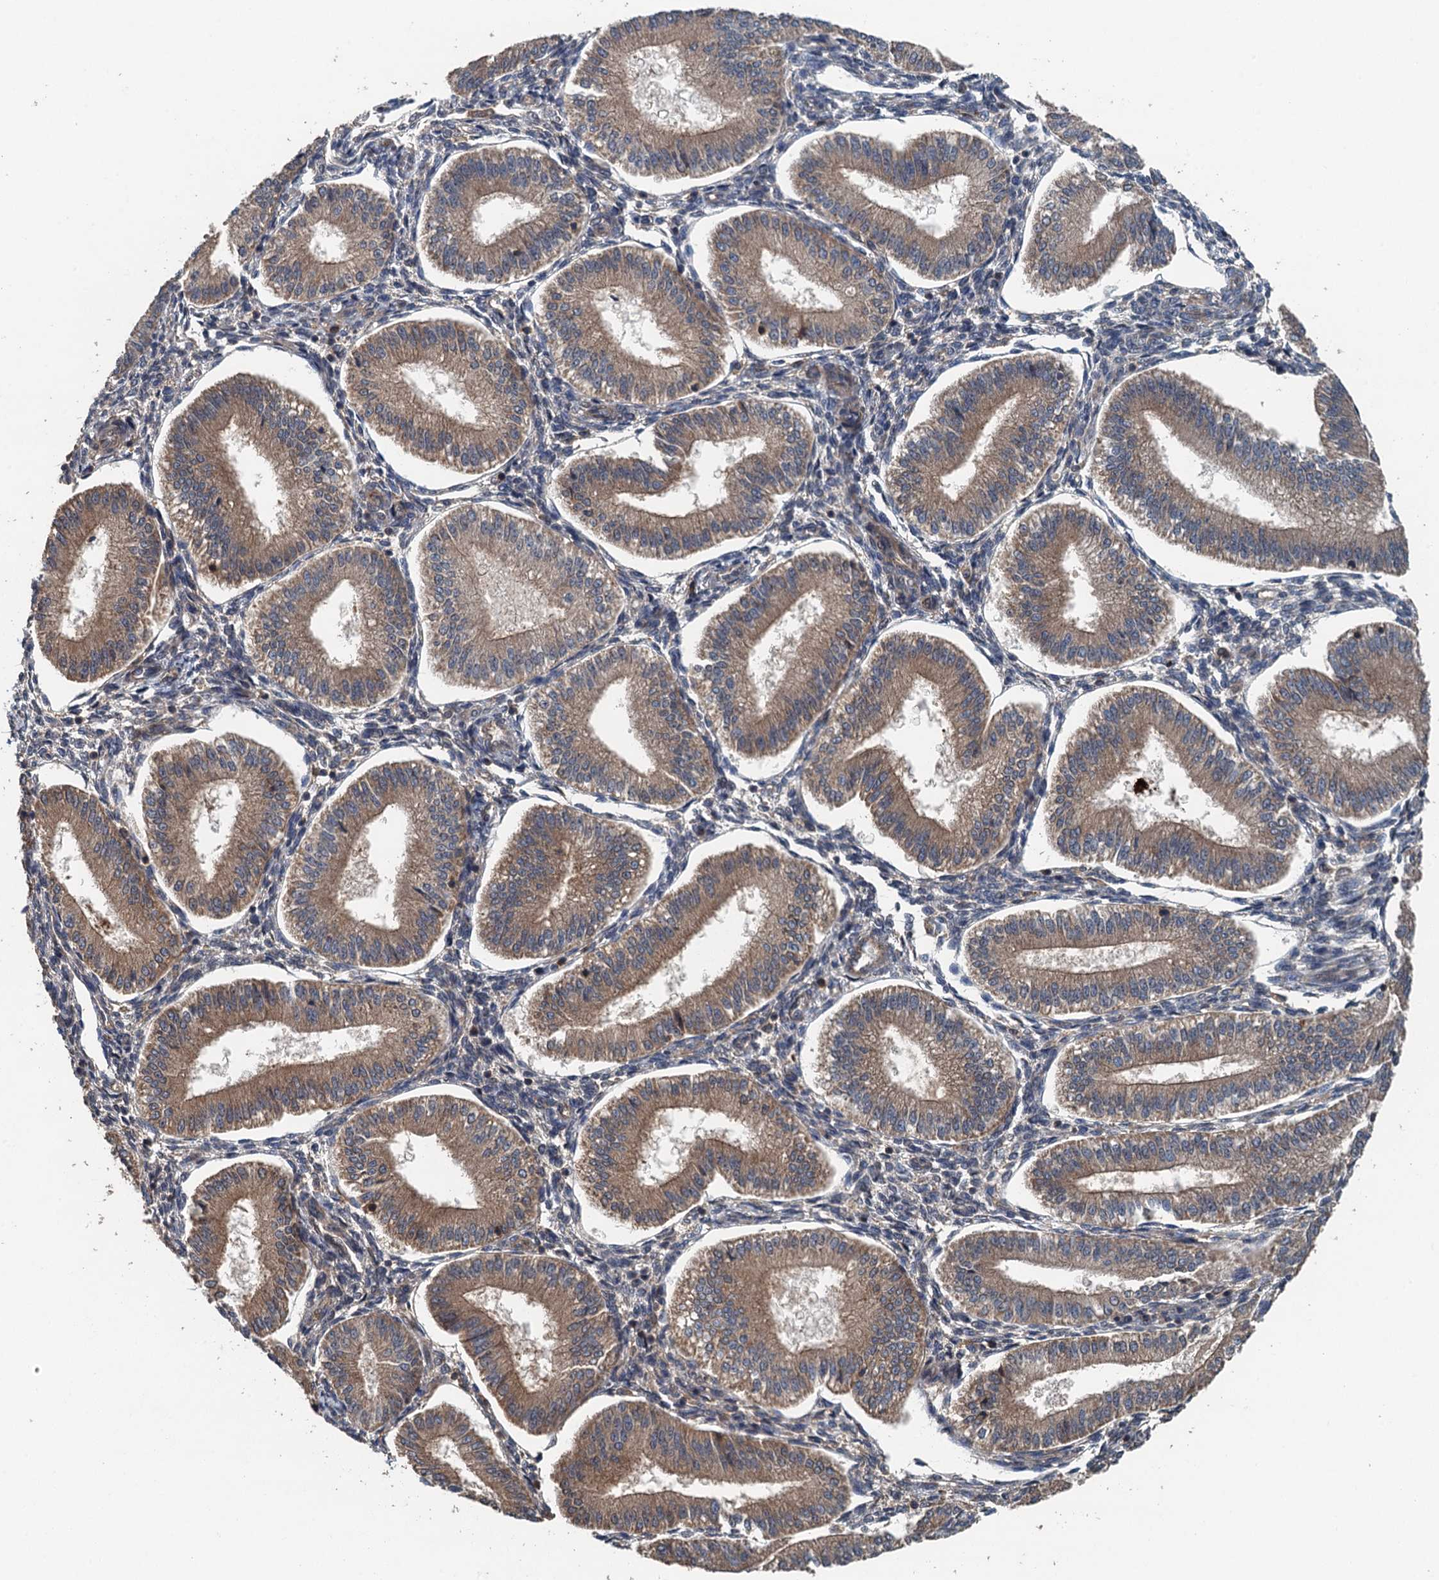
{"staining": {"intensity": "weak", "quantity": "<25%", "location": "cytoplasmic/membranous"}, "tissue": "endometrium", "cell_type": "Cells in endometrial stroma", "image_type": "normal", "snomed": [{"axis": "morphology", "description": "Normal tissue, NOS"}, {"axis": "topography", "description": "Endometrium"}], "caption": "Cells in endometrial stroma show no significant expression in benign endometrium. The staining is performed using DAB brown chromogen with nuclei counter-stained in using hematoxylin.", "gene": "BORCS5", "patient": {"sex": "female", "age": 39}}